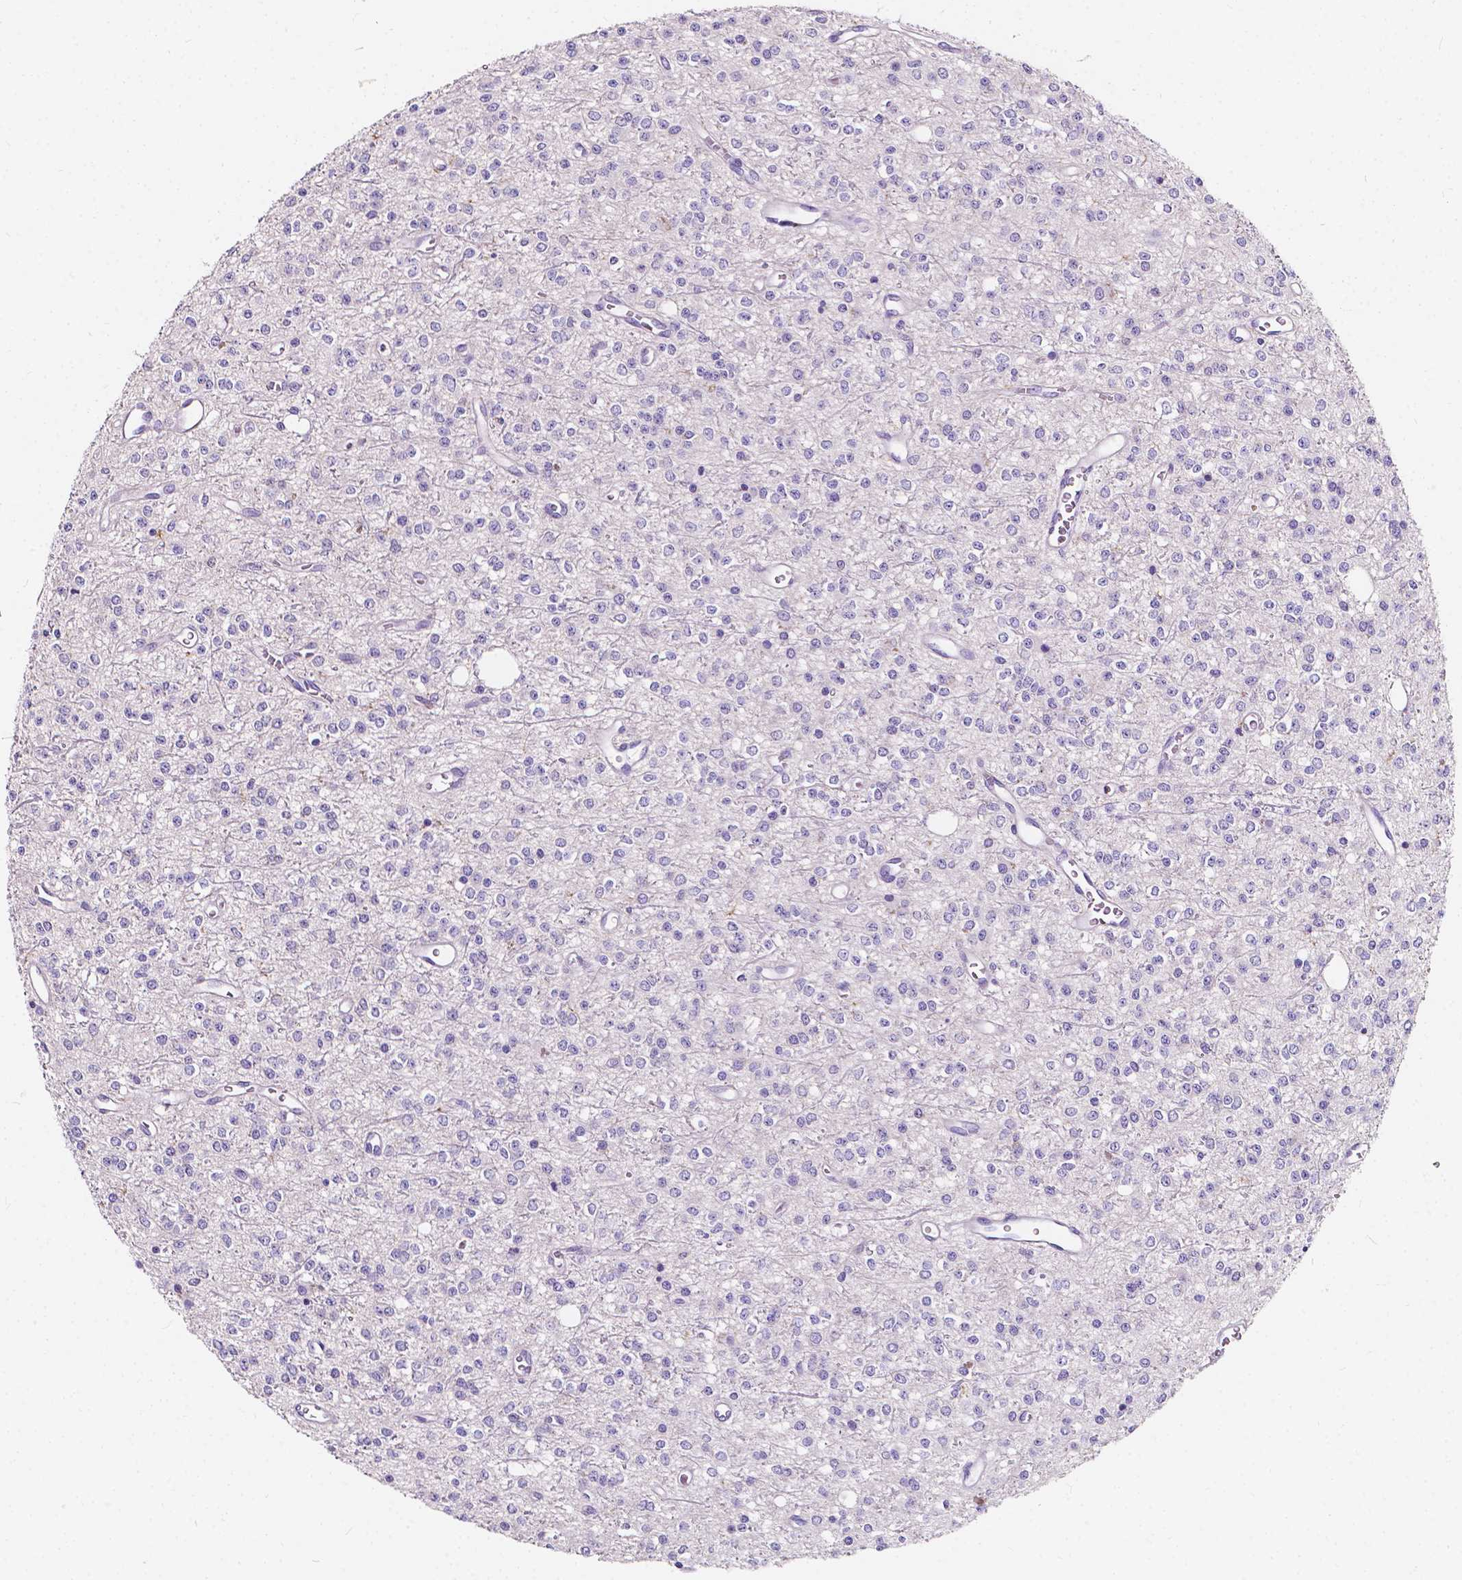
{"staining": {"intensity": "negative", "quantity": "none", "location": "none"}, "tissue": "glioma", "cell_type": "Tumor cells", "image_type": "cancer", "snomed": [{"axis": "morphology", "description": "Glioma, malignant, Low grade"}, {"axis": "topography", "description": "Brain"}], "caption": "There is no significant staining in tumor cells of glioma.", "gene": "CLSTN2", "patient": {"sex": "female", "age": 45}}